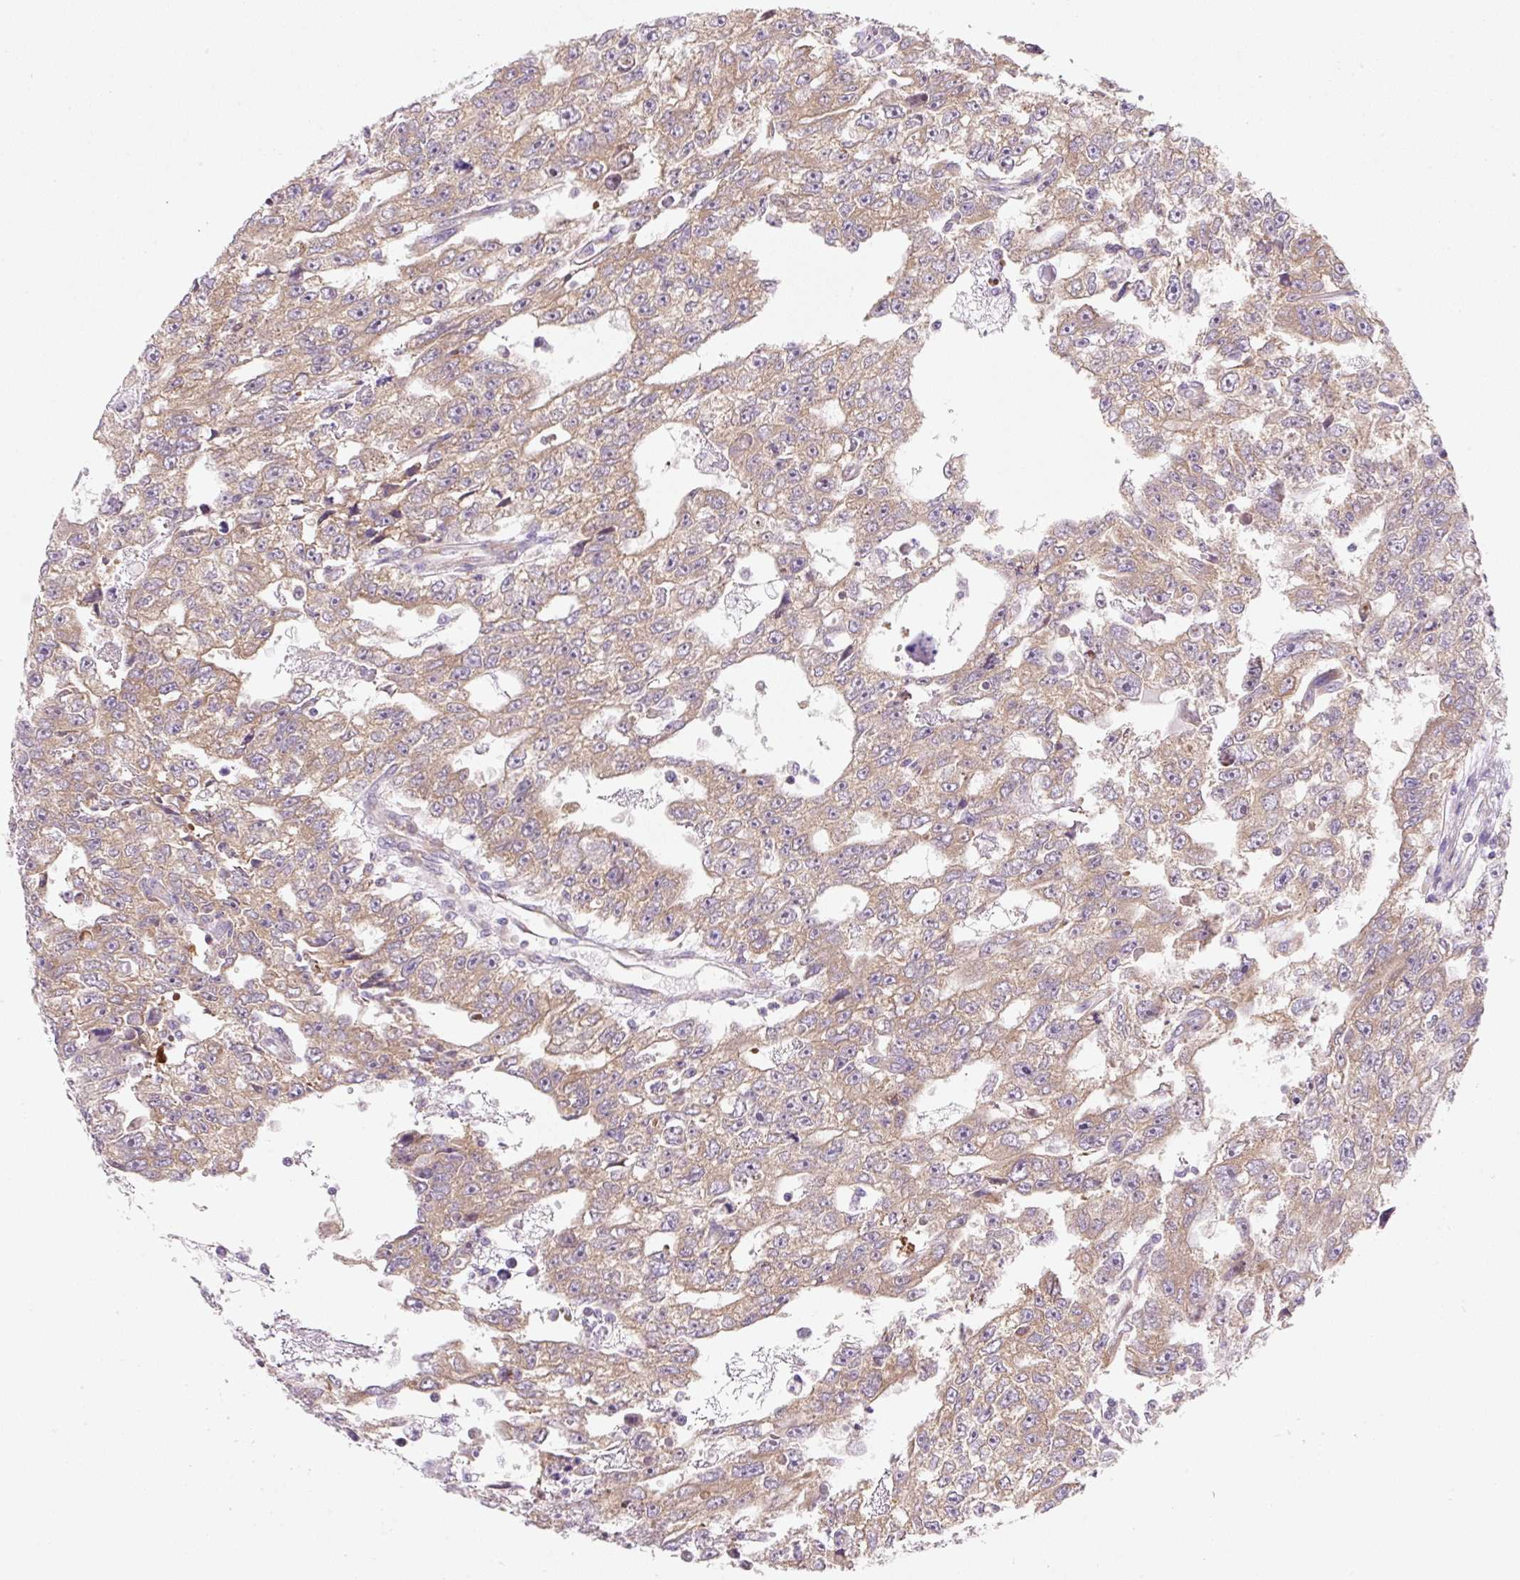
{"staining": {"intensity": "weak", "quantity": ">75%", "location": "cytoplasmic/membranous"}, "tissue": "testis cancer", "cell_type": "Tumor cells", "image_type": "cancer", "snomed": [{"axis": "morphology", "description": "Carcinoma, Embryonal, NOS"}, {"axis": "topography", "description": "Testis"}], "caption": "A brown stain highlights weak cytoplasmic/membranous expression of a protein in human testis cancer (embryonal carcinoma) tumor cells.", "gene": "RPL18A", "patient": {"sex": "male", "age": 20}}